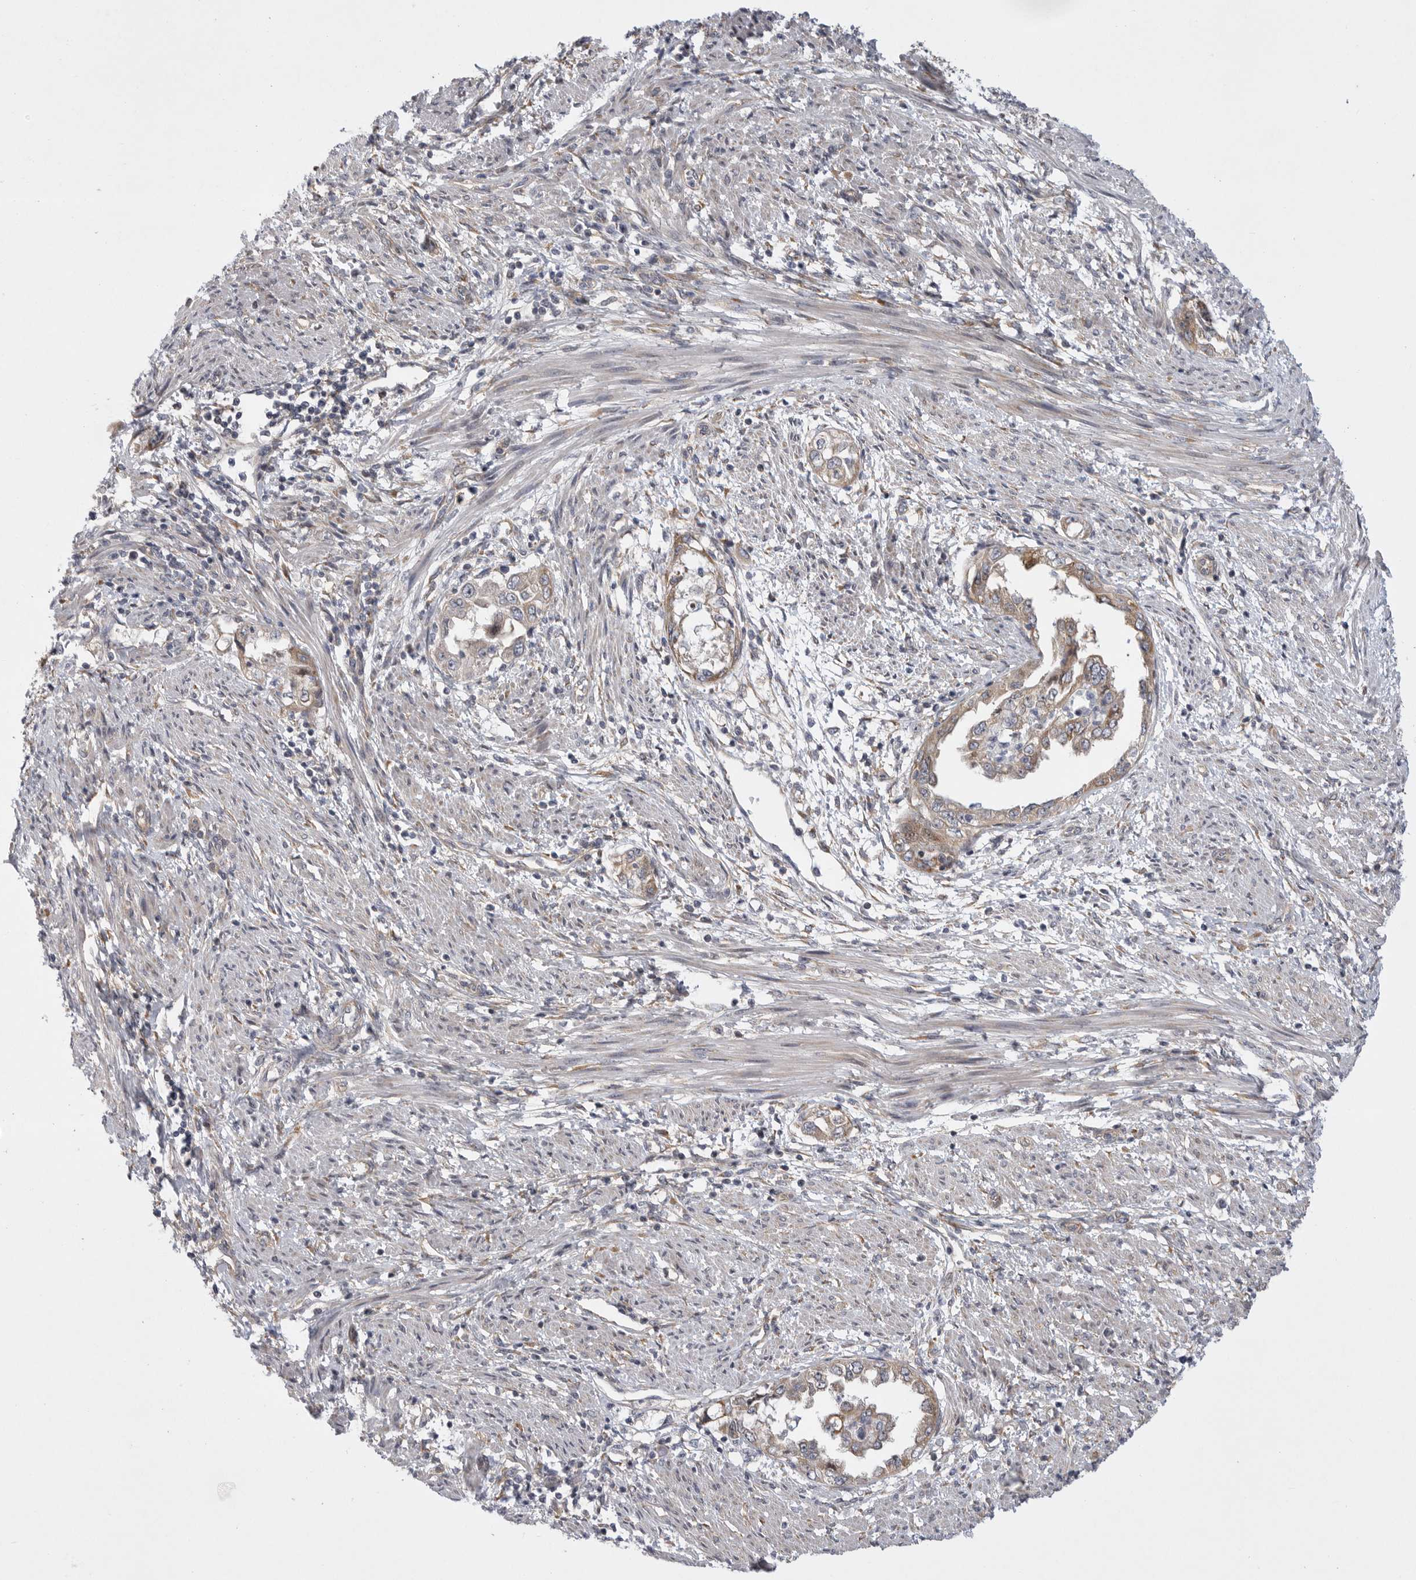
{"staining": {"intensity": "moderate", "quantity": ">75%", "location": "cytoplasmic/membranous"}, "tissue": "endometrial cancer", "cell_type": "Tumor cells", "image_type": "cancer", "snomed": [{"axis": "morphology", "description": "Adenocarcinoma, NOS"}, {"axis": "topography", "description": "Endometrium"}], "caption": "Protein expression analysis of endometrial cancer shows moderate cytoplasmic/membranous expression in about >75% of tumor cells.", "gene": "FBXO43", "patient": {"sex": "female", "age": 85}}